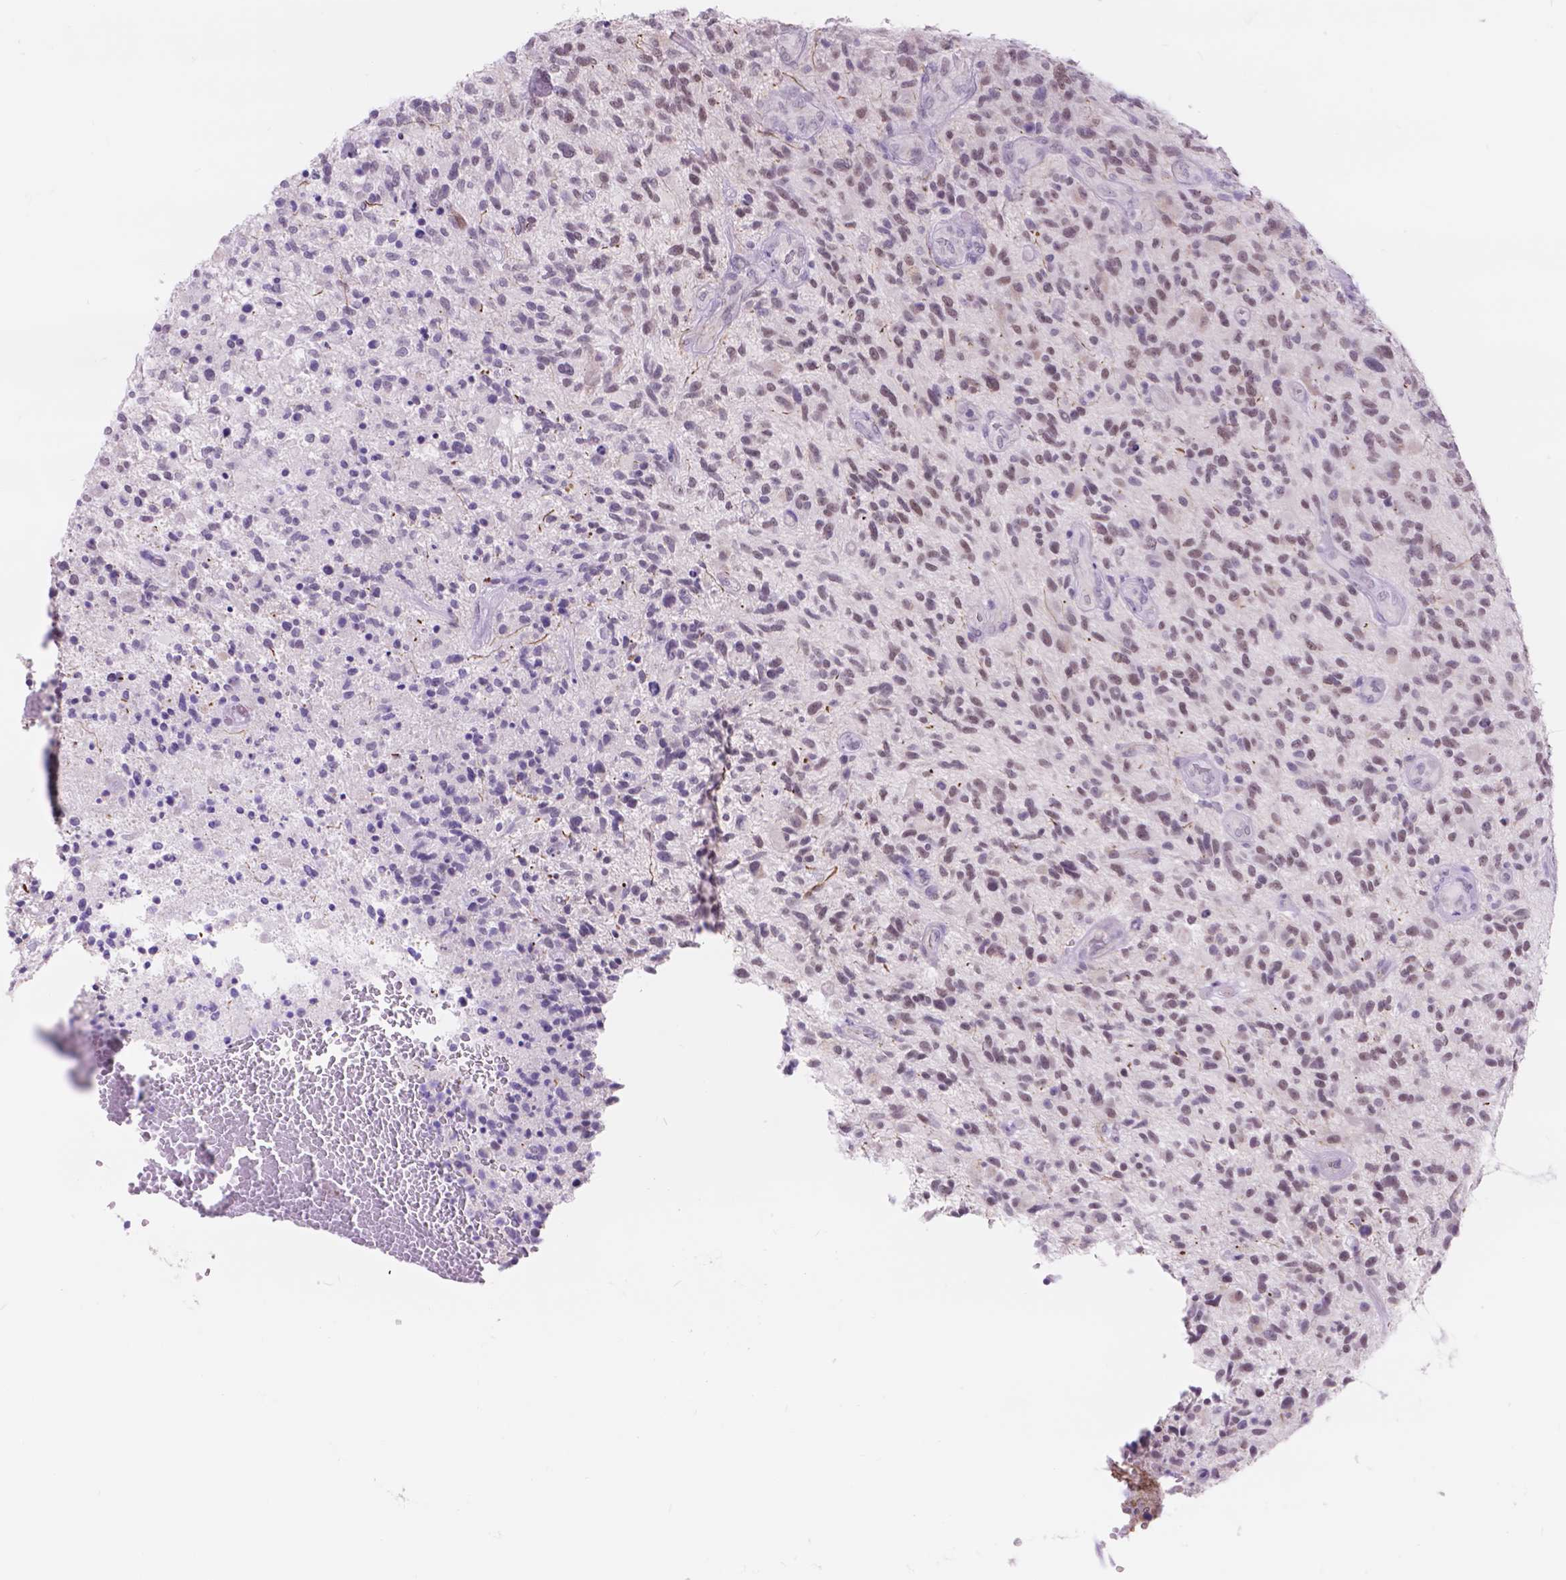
{"staining": {"intensity": "weak", "quantity": "25%-75%", "location": "nuclear"}, "tissue": "glioma", "cell_type": "Tumor cells", "image_type": "cancer", "snomed": [{"axis": "morphology", "description": "Glioma, malignant, High grade"}, {"axis": "topography", "description": "Brain"}], "caption": "The histopathology image shows staining of malignant glioma (high-grade), revealing weak nuclear protein staining (brown color) within tumor cells. (DAB IHC, brown staining for protein, blue staining for nuclei).", "gene": "DCC", "patient": {"sex": "male", "age": 47}}